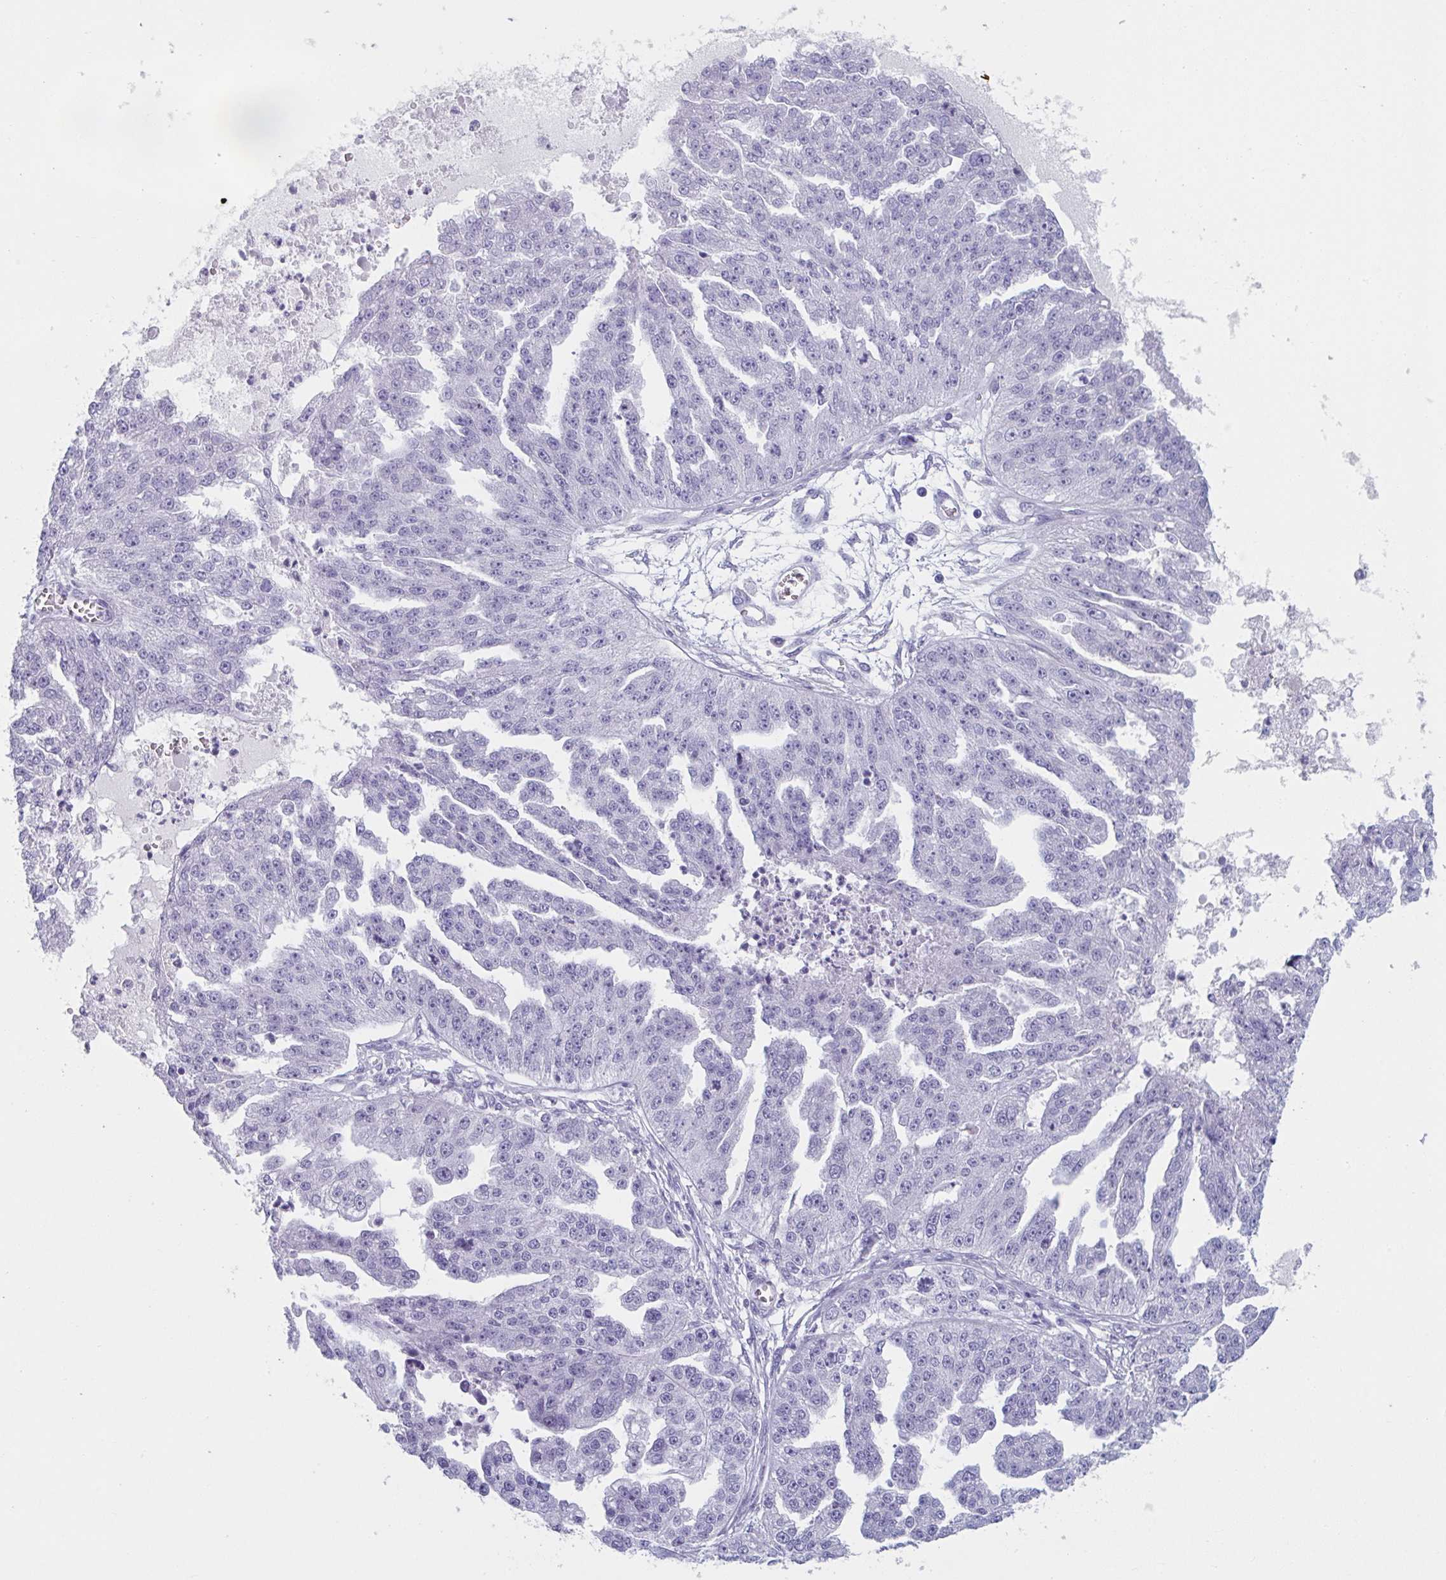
{"staining": {"intensity": "negative", "quantity": "none", "location": "none"}, "tissue": "ovarian cancer", "cell_type": "Tumor cells", "image_type": "cancer", "snomed": [{"axis": "morphology", "description": "Cystadenocarcinoma, serous, NOS"}, {"axis": "topography", "description": "Ovary"}], "caption": "Immunohistochemistry (IHC) of serous cystadenocarcinoma (ovarian) demonstrates no staining in tumor cells.", "gene": "HSD11B2", "patient": {"sex": "female", "age": 58}}